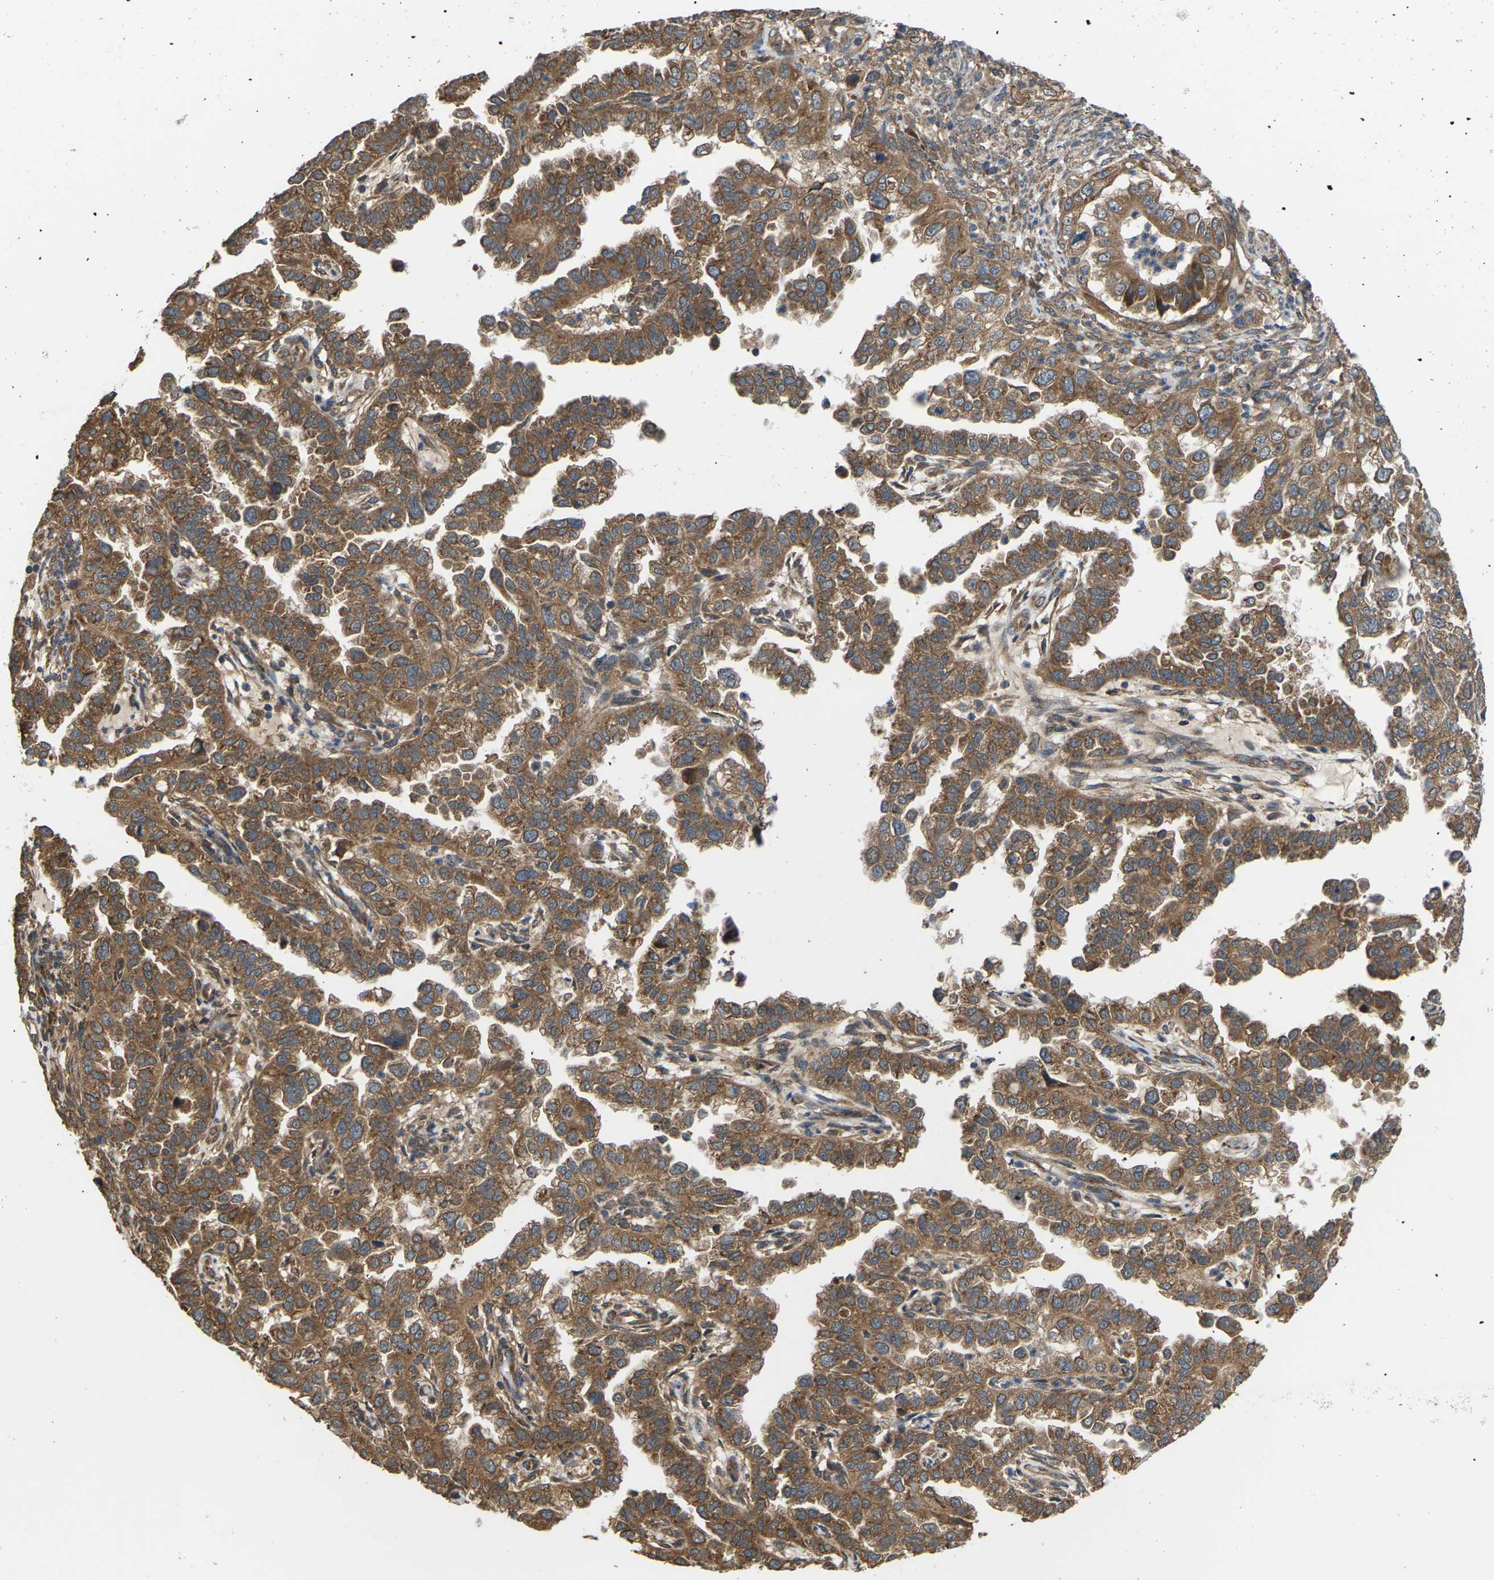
{"staining": {"intensity": "moderate", "quantity": ">75%", "location": "cytoplasmic/membranous"}, "tissue": "endometrial cancer", "cell_type": "Tumor cells", "image_type": "cancer", "snomed": [{"axis": "morphology", "description": "Adenocarcinoma, NOS"}, {"axis": "topography", "description": "Endometrium"}], "caption": "Protein expression analysis of endometrial cancer (adenocarcinoma) demonstrates moderate cytoplasmic/membranous positivity in approximately >75% of tumor cells.", "gene": "NRAS", "patient": {"sex": "female", "age": 85}}